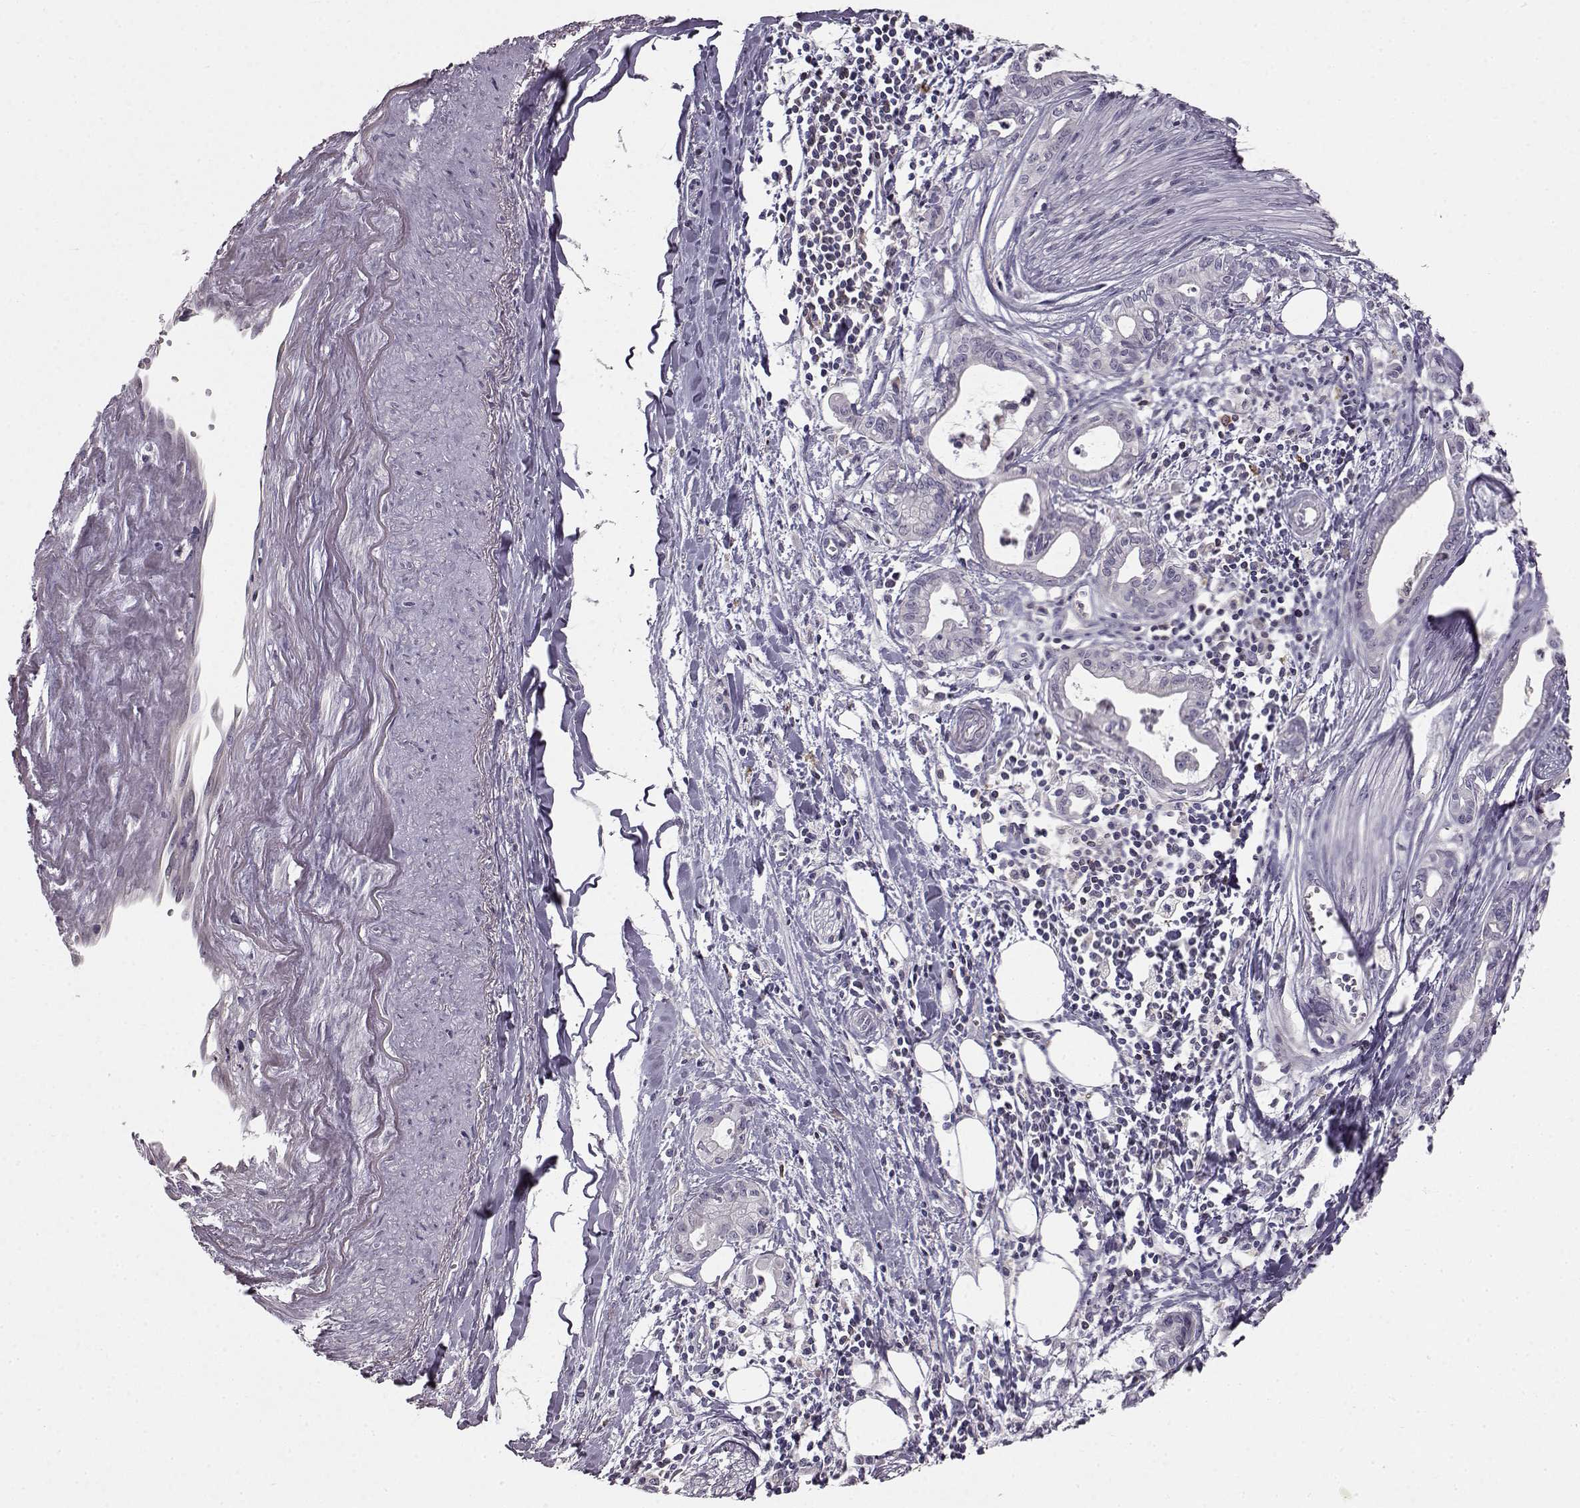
{"staining": {"intensity": "negative", "quantity": "none", "location": "none"}, "tissue": "pancreatic cancer", "cell_type": "Tumor cells", "image_type": "cancer", "snomed": [{"axis": "morphology", "description": "Adenocarcinoma, NOS"}, {"axis": "topography", "description": "Pancreas"}], "caption": "Pancreatic cancer (adenocarcinoma) was stained to show a protein in brown. There is no significant expression in tumor cells.", "gene": "SPAG17", "patient": {"sex": "male", "age": 71}}